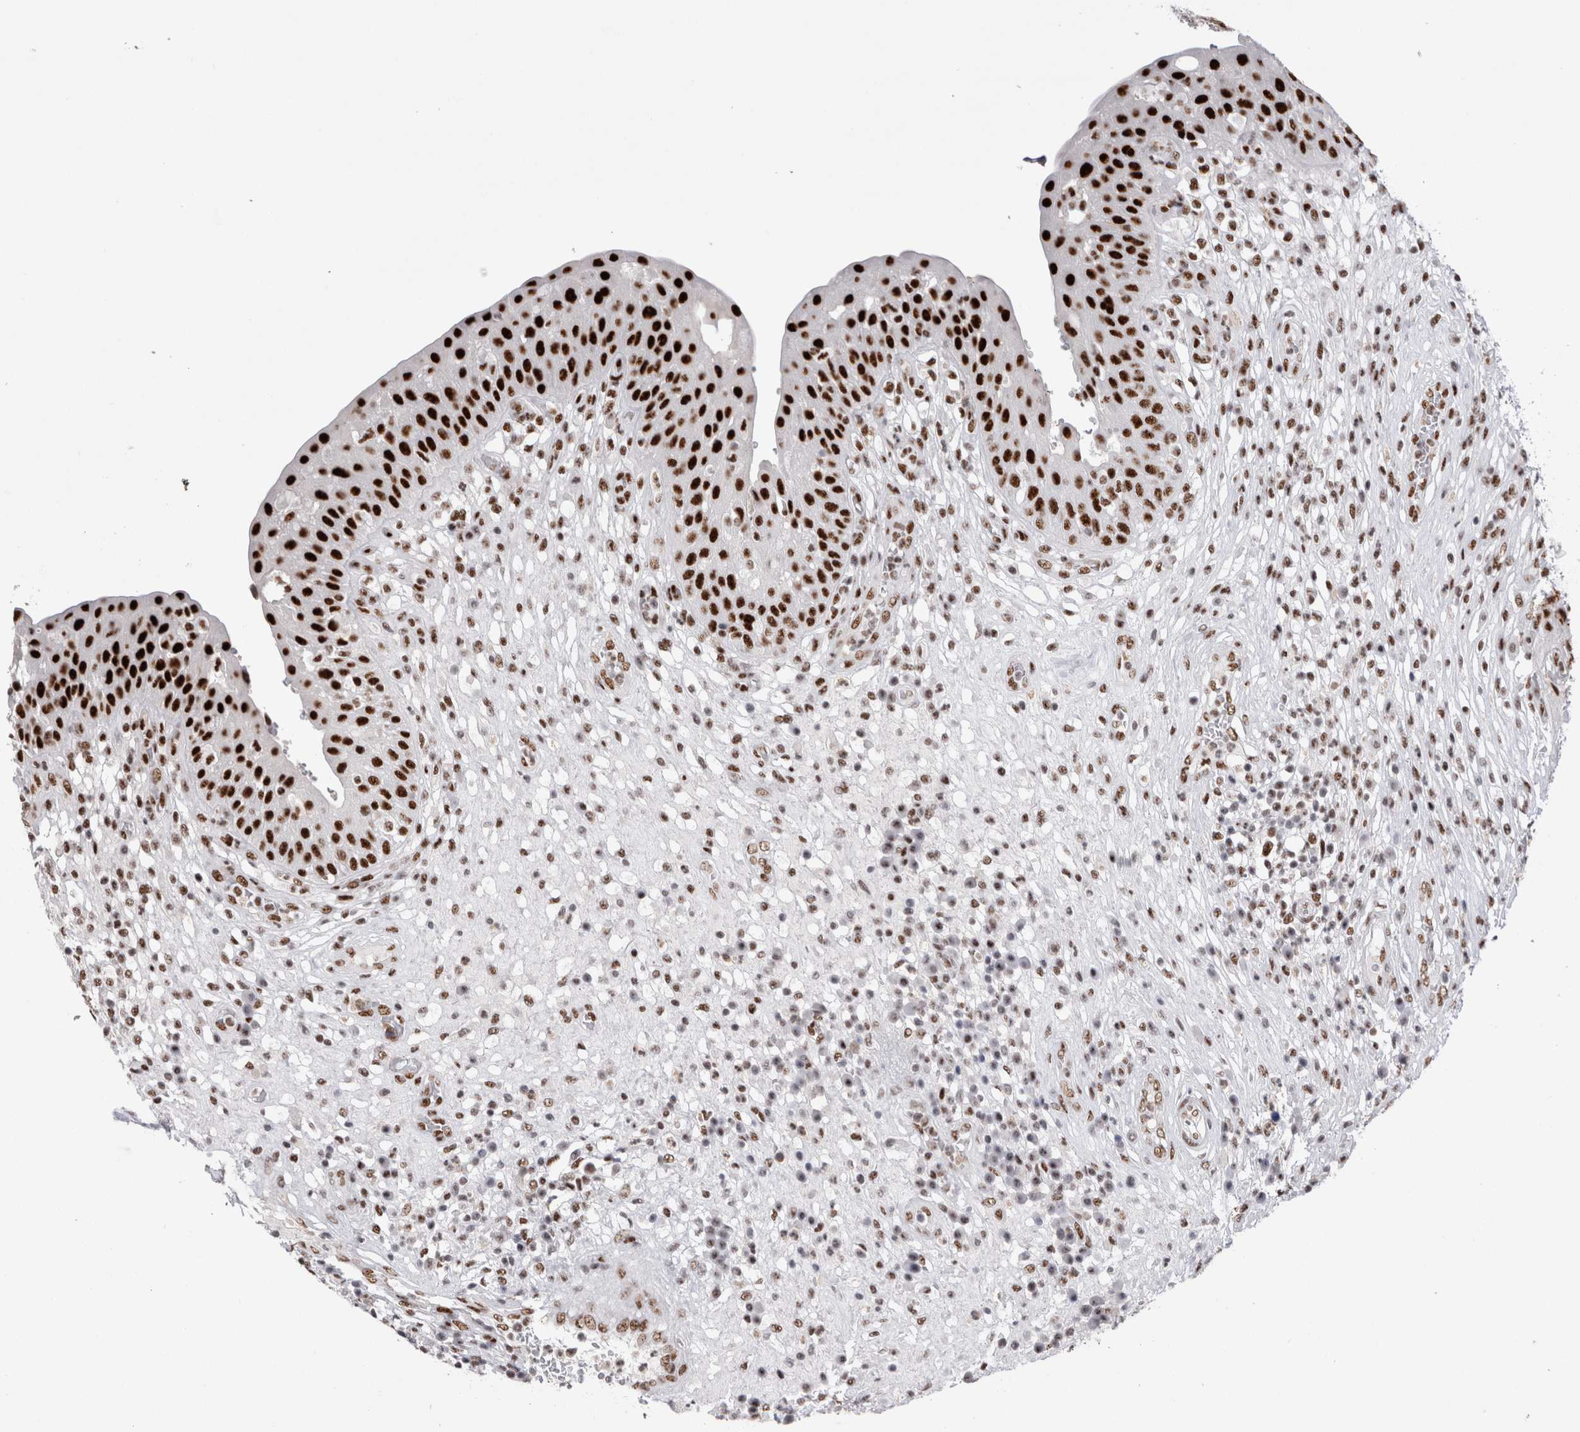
{"staining": {"intensity": "strong", "quantity": ">75%", "location": "nuclear"}, "tissue": "urinary bladder", "cell_type": "Urothelial cells", "image_type": "normal", "snomed": [{"axis": "morphology", "description": "Normal tissue, NOS"}, {"axis": "topography", "description": "Urinary bladder"}], "caption": "High-magnification brightfield microscopy of normal urinary bladder stained with DAB (brown) and counterstained with hematoxylin (blue). urothelial cells exhibit strong nuclear staining is identified in approximately>75% of cells. The staining was performed using DAB (3,3'-diaminobenzidine), with brown indicating positive protein expression. Nuclei are stained blue with hematoxylin.", "gene": "RBM6", "patient": {"sex": "female", "age": 62}}